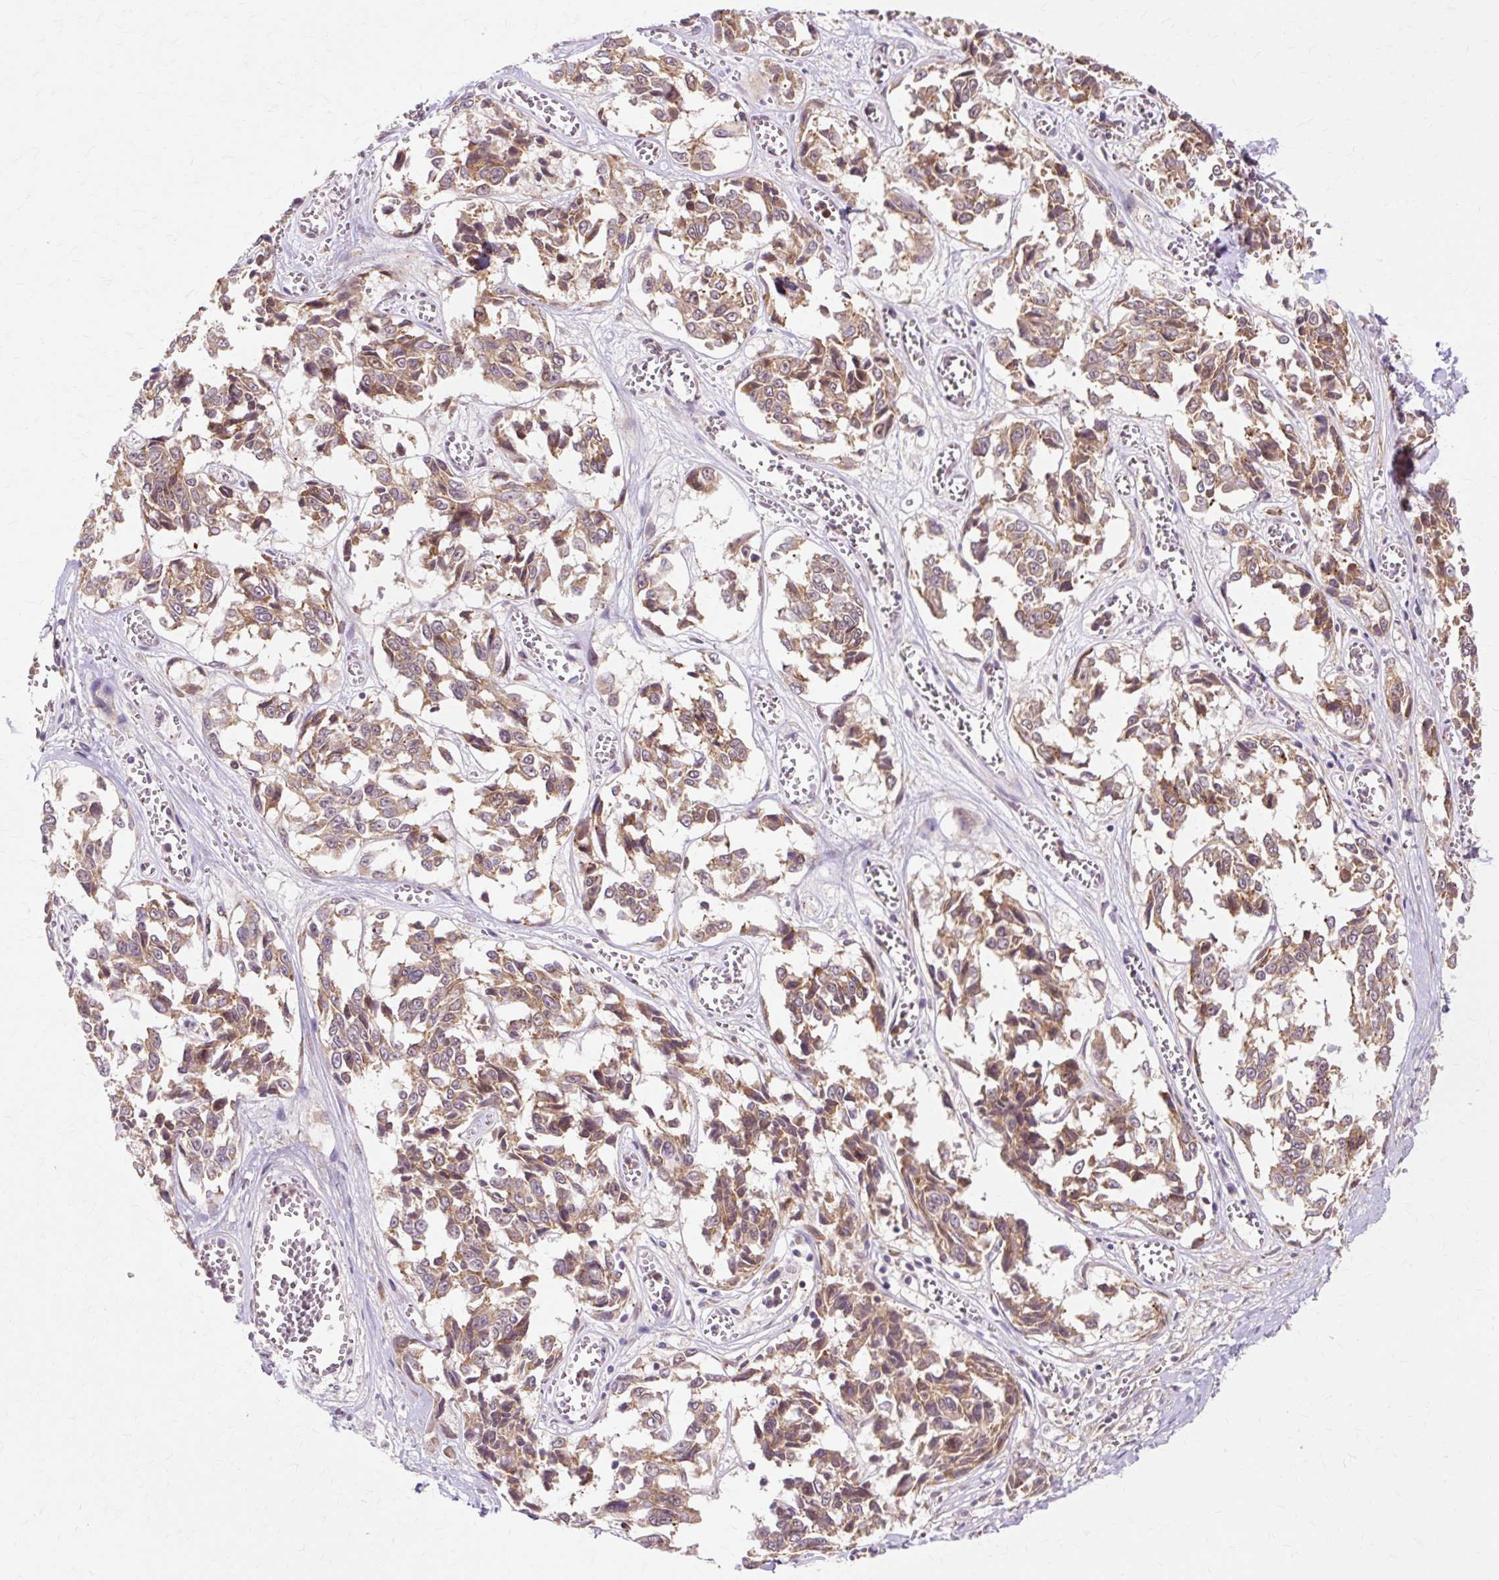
{"staining": {"intensity": "moderate", "quantity": ">75%", "location": "cytoplasmic/membranous"}, "tissue": "melanoma", "cell_type": "Tumor cells", "image_type": "cancer", "snomed": [{"axis": "morphology", "description": "Malignant melanoma, NOS"}, {"axis": "topography", "description": "Skin"}], "caption": "The image displays immunohistochemical staining of melanoma. There is moderate cytoplasmic/membranous staining is present in approximately >75% of tumor cells. Using DAB (3,3'-diaminobenzidine) (brown) and hematoxylin (blue) stains, captured at high magnification using brightfield microscopy.", "gene": "GEMIN2", "patient": {"sex": "female", "age": 64}}